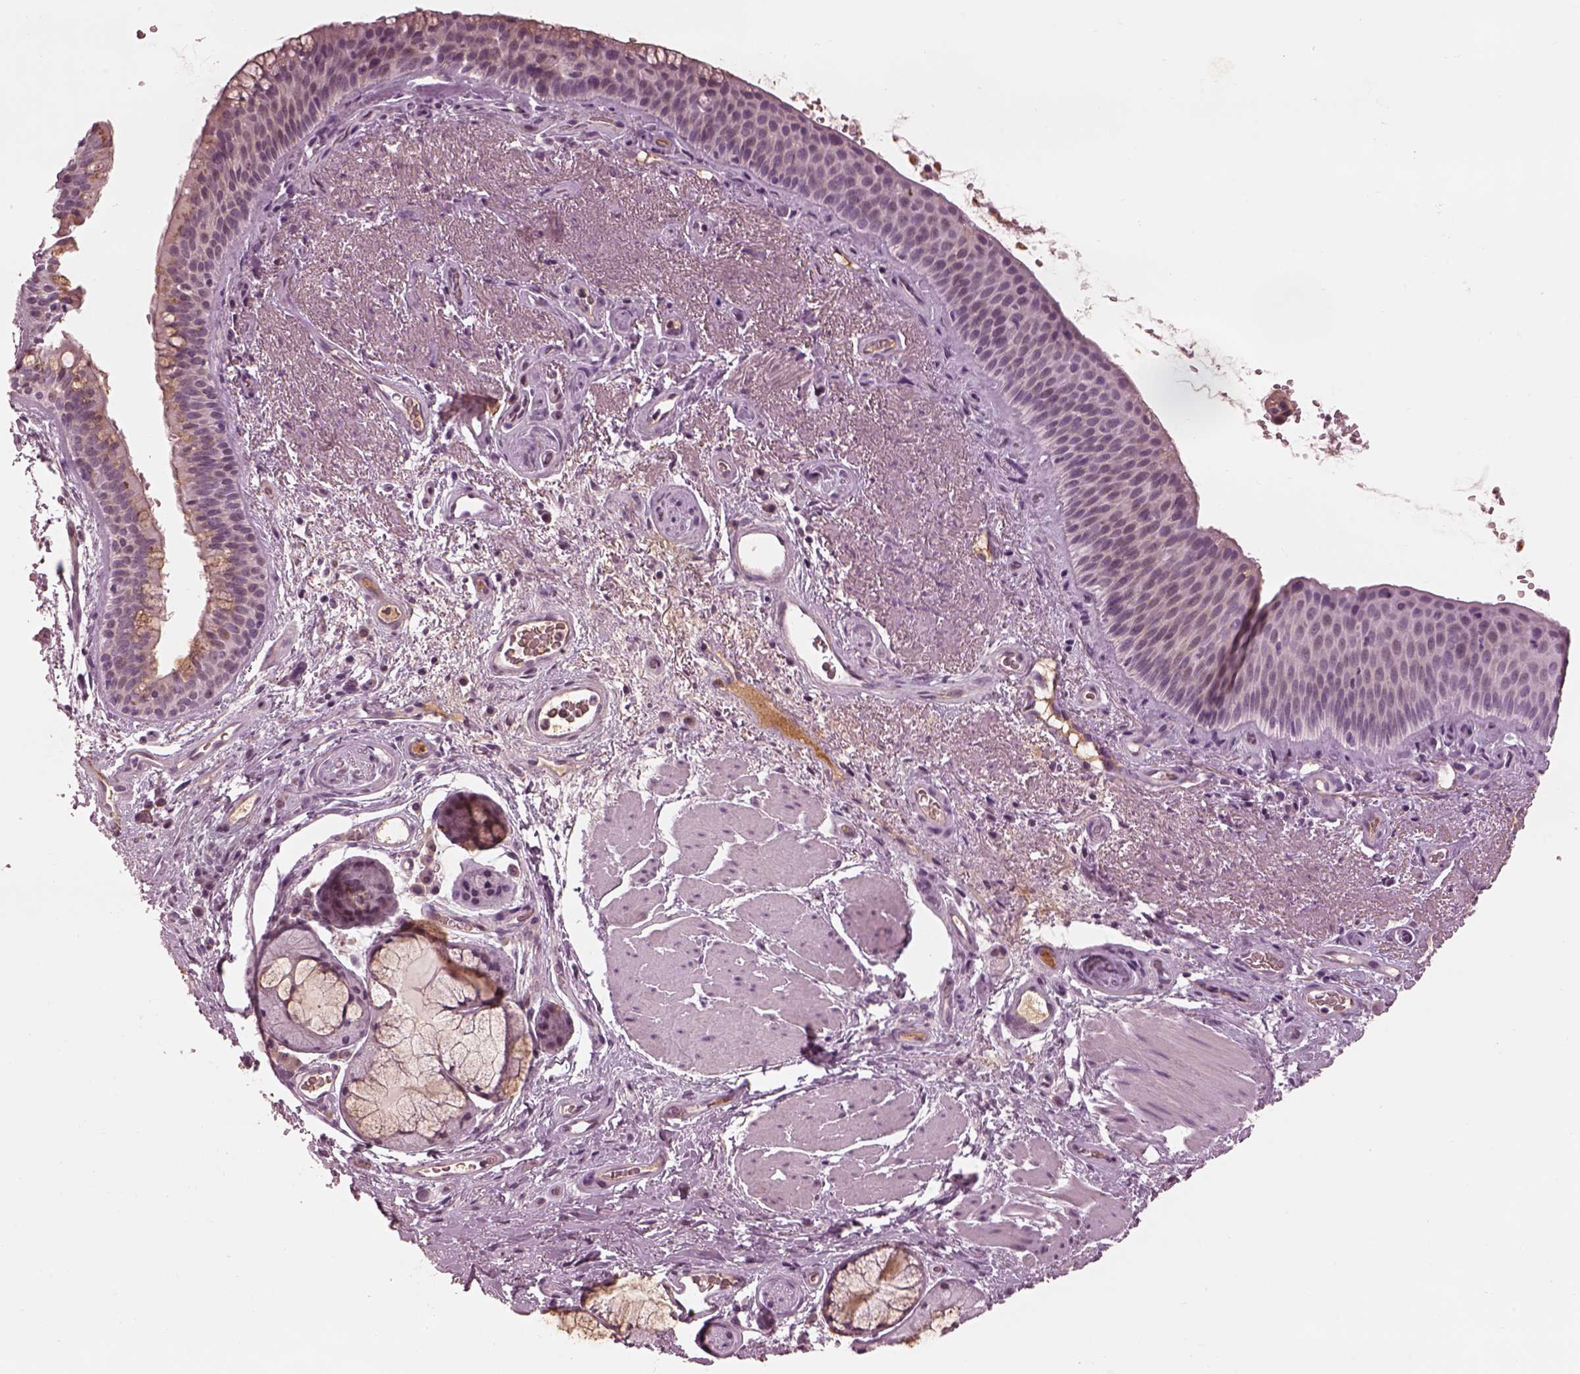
{"staining": {"intensity": "weak", "quantity": "<25%", "location": "cytoplasmic/membranous"}, "tissue": "bronchus", "cell_type": "Respiratory epithelial cells", "image_type": "normal", "snomed": [{"axis": "morphology", "description": "Normal tissue, NOS"}, {"axis": "topography", "description": "Bronchus"}], "caption": "Respiratory epithelial cells are negative for brown protein staining in normal bronchus. (Stains: DAB immunohistochemistry with hematoxylin counter stain, Microscopy: brightfield microscopy at high magnification).", "gene": "KCNA2", "patient": {"sex": "male", "age": 48}}